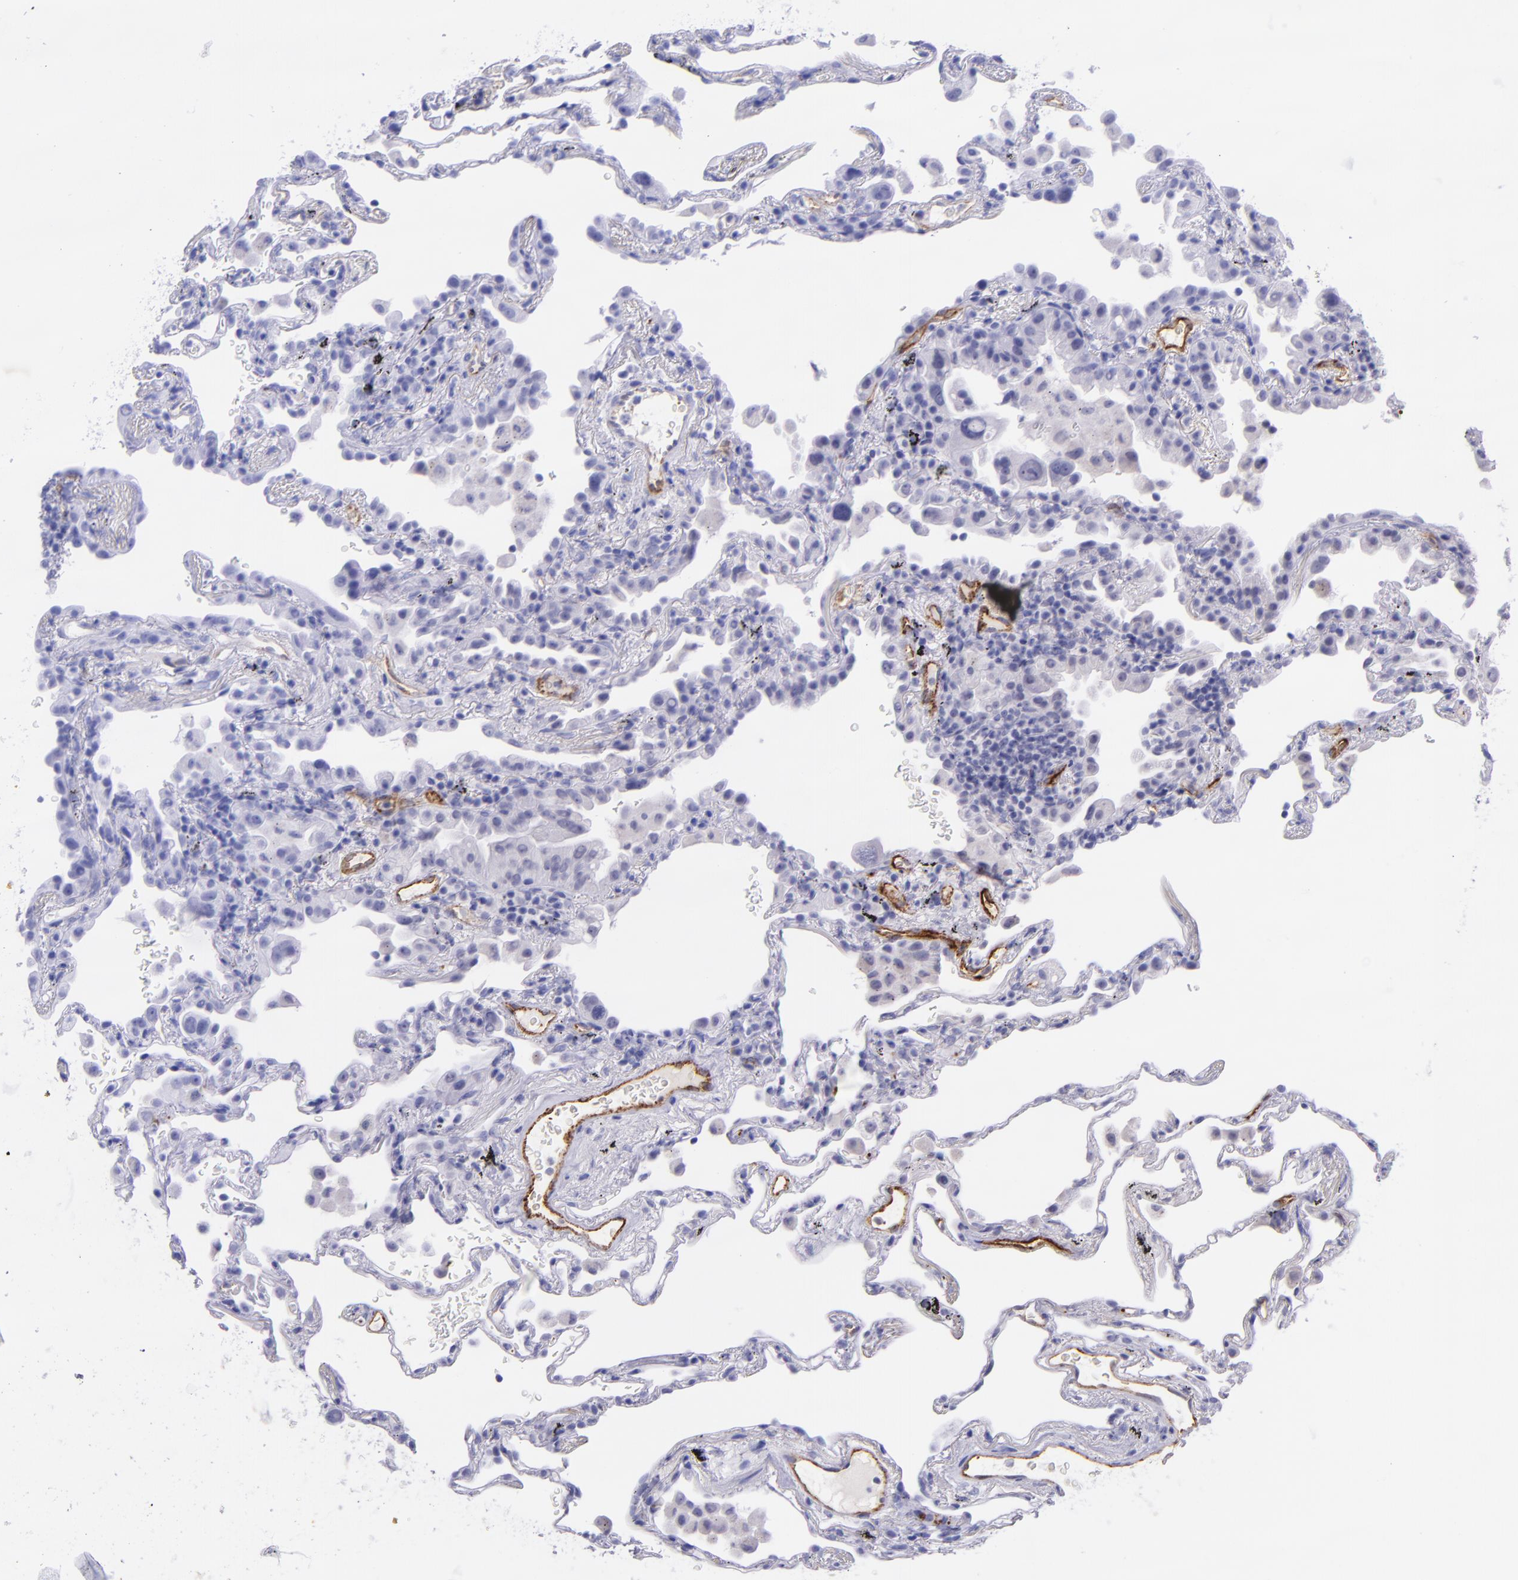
{"staining": {"intensity": "negative", "quantity": "none", "location": "none"}, "tissue": "lung", "cell_type": "Alveolar cells", "image_type": "normal", "snomed": [{"axis": "morphology", "description": "Normal tissue, NOS"}, {"axis": "morphology", "description": "Inflammation, NOS"}, {"axis": "topography", "description": "Lung"}], "caption": "The immunohistochemistry photomicrograph has no significant expression in alveolar cells of lung.", "gene": "SELE", "patient": {"sex": "male", "age": 69}}